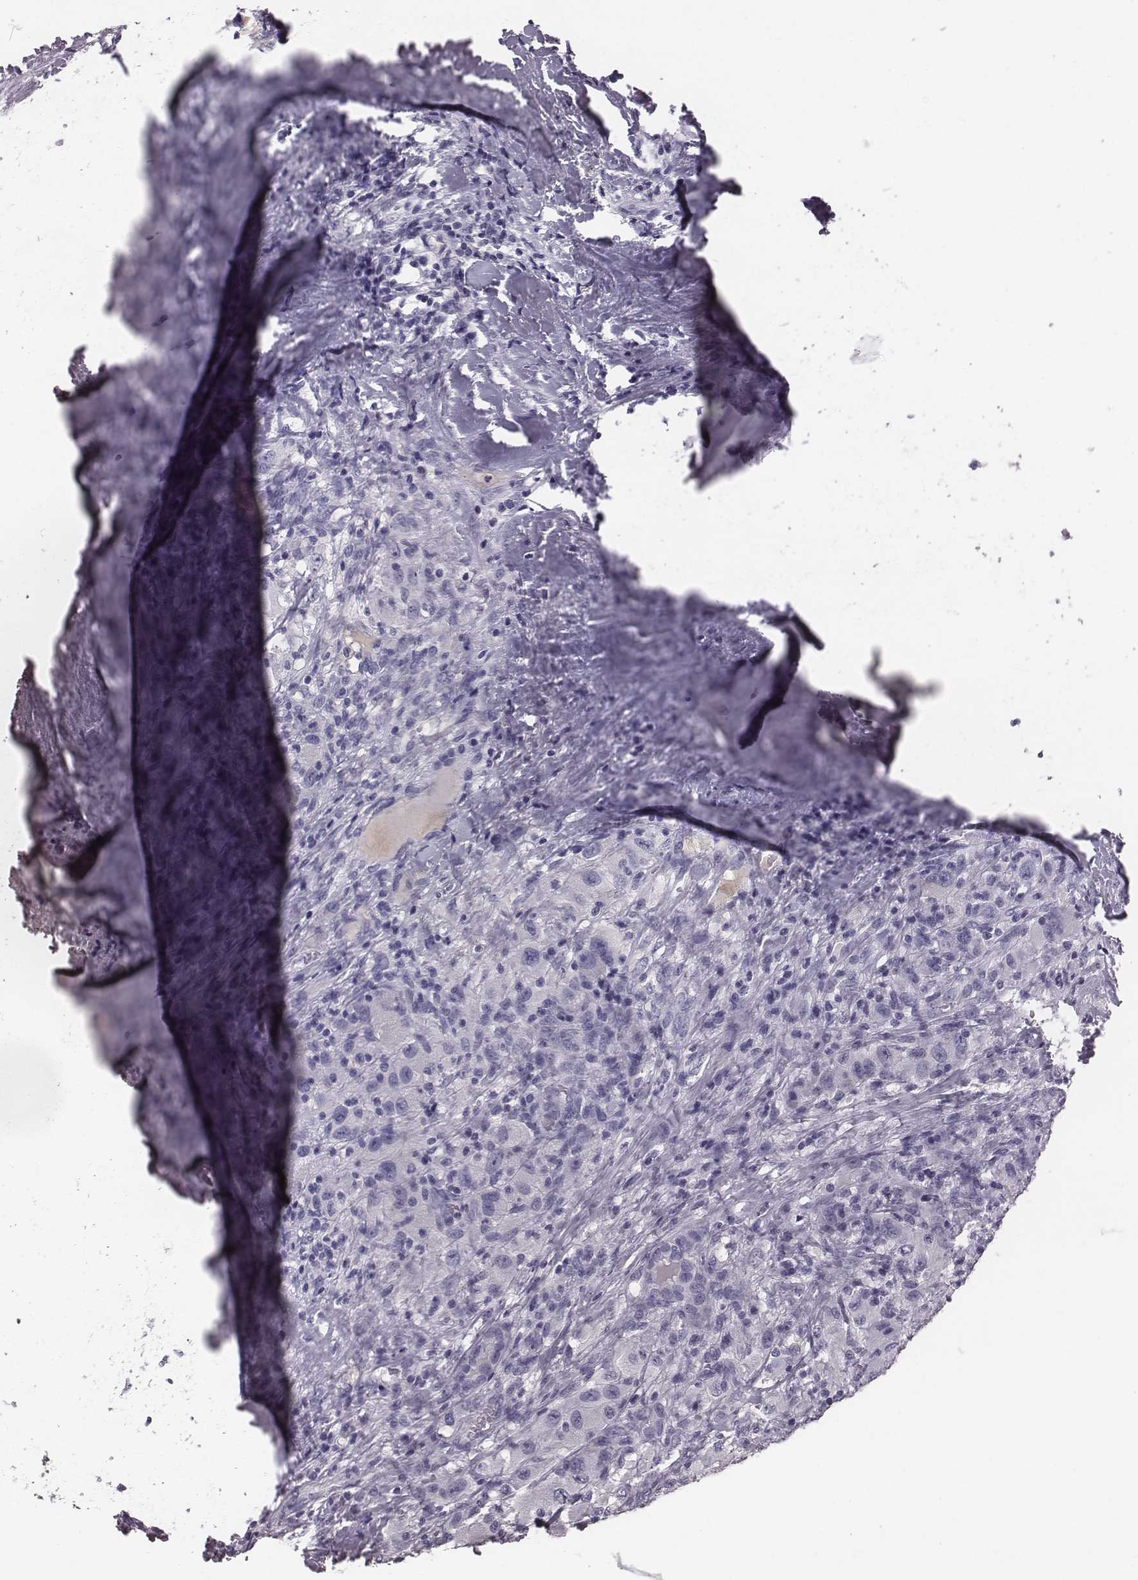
{"staining": {"intensity": "negative", "quantity": "none", "location": "none"}, "tissue": "renal cancer", "cell_type": "Tumor cells", "image_type": "cancer", "snomed": [{"axis": "morphology", "description": "Adenocarcinoma, NOS"}, {"axis": "topography", "description": "Kidney"}], "caption": "A photomicrograph of human renal cancer is negative for staining in tumor cells.", "gene": "SMIM24", "patient": {"sex": "female", "age": 67}}